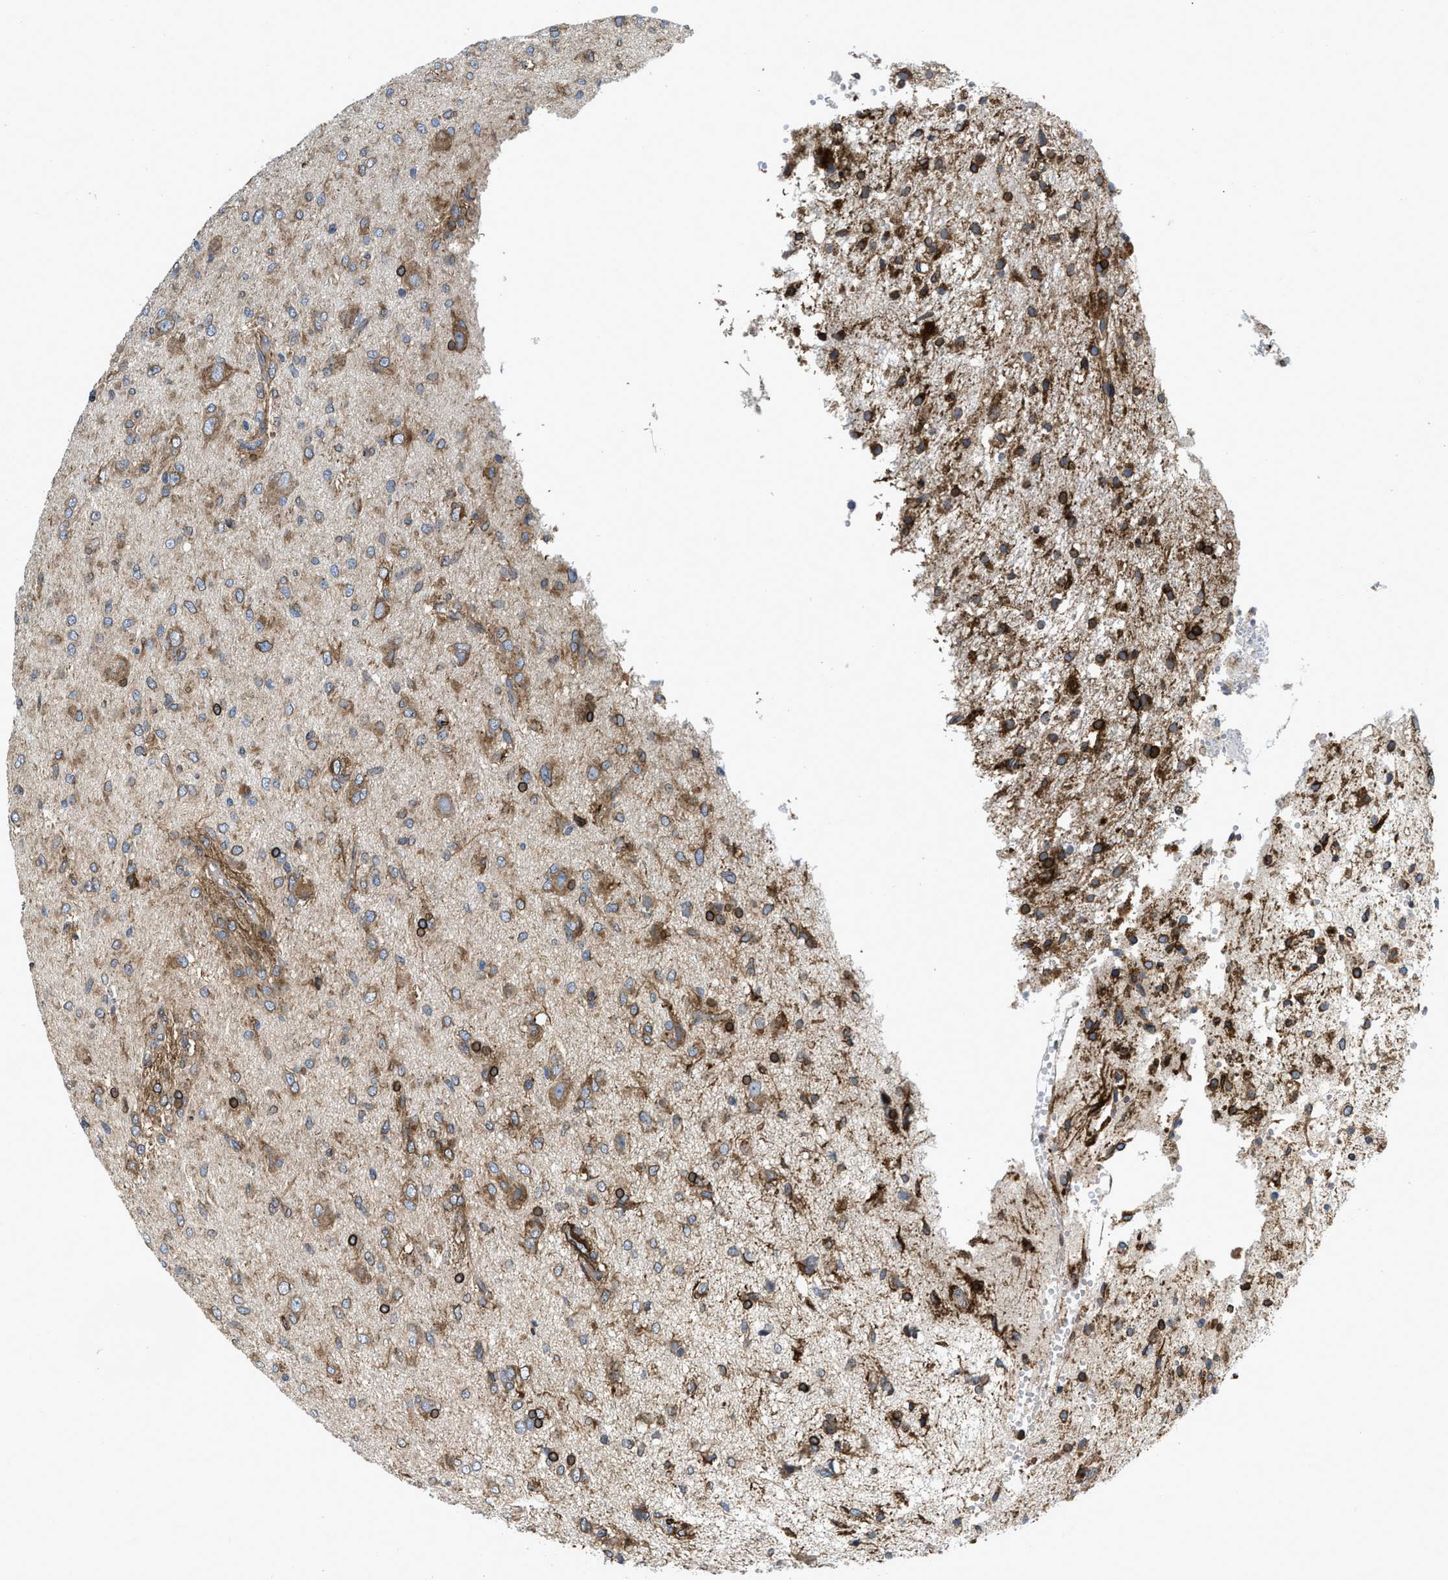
{"staining": {"intensity": "moderate", "quantity": ">75%", "location": "cytoplasmic/membranous"}, "tissue": "glioma", "cell_type": "Tumor cells", "image_type": "cancer", "snomed": [{"axis": "morphology", "description": "Glioma, malignant, High grade"}, {"axis": "topography", "description": "Brain"}], "caption": "Human glioma stained with a protein marker exhibits moderate staining in tumor cells.", "gene": "ERLIN2", "patient": {"sex": "female", "age": 59}}